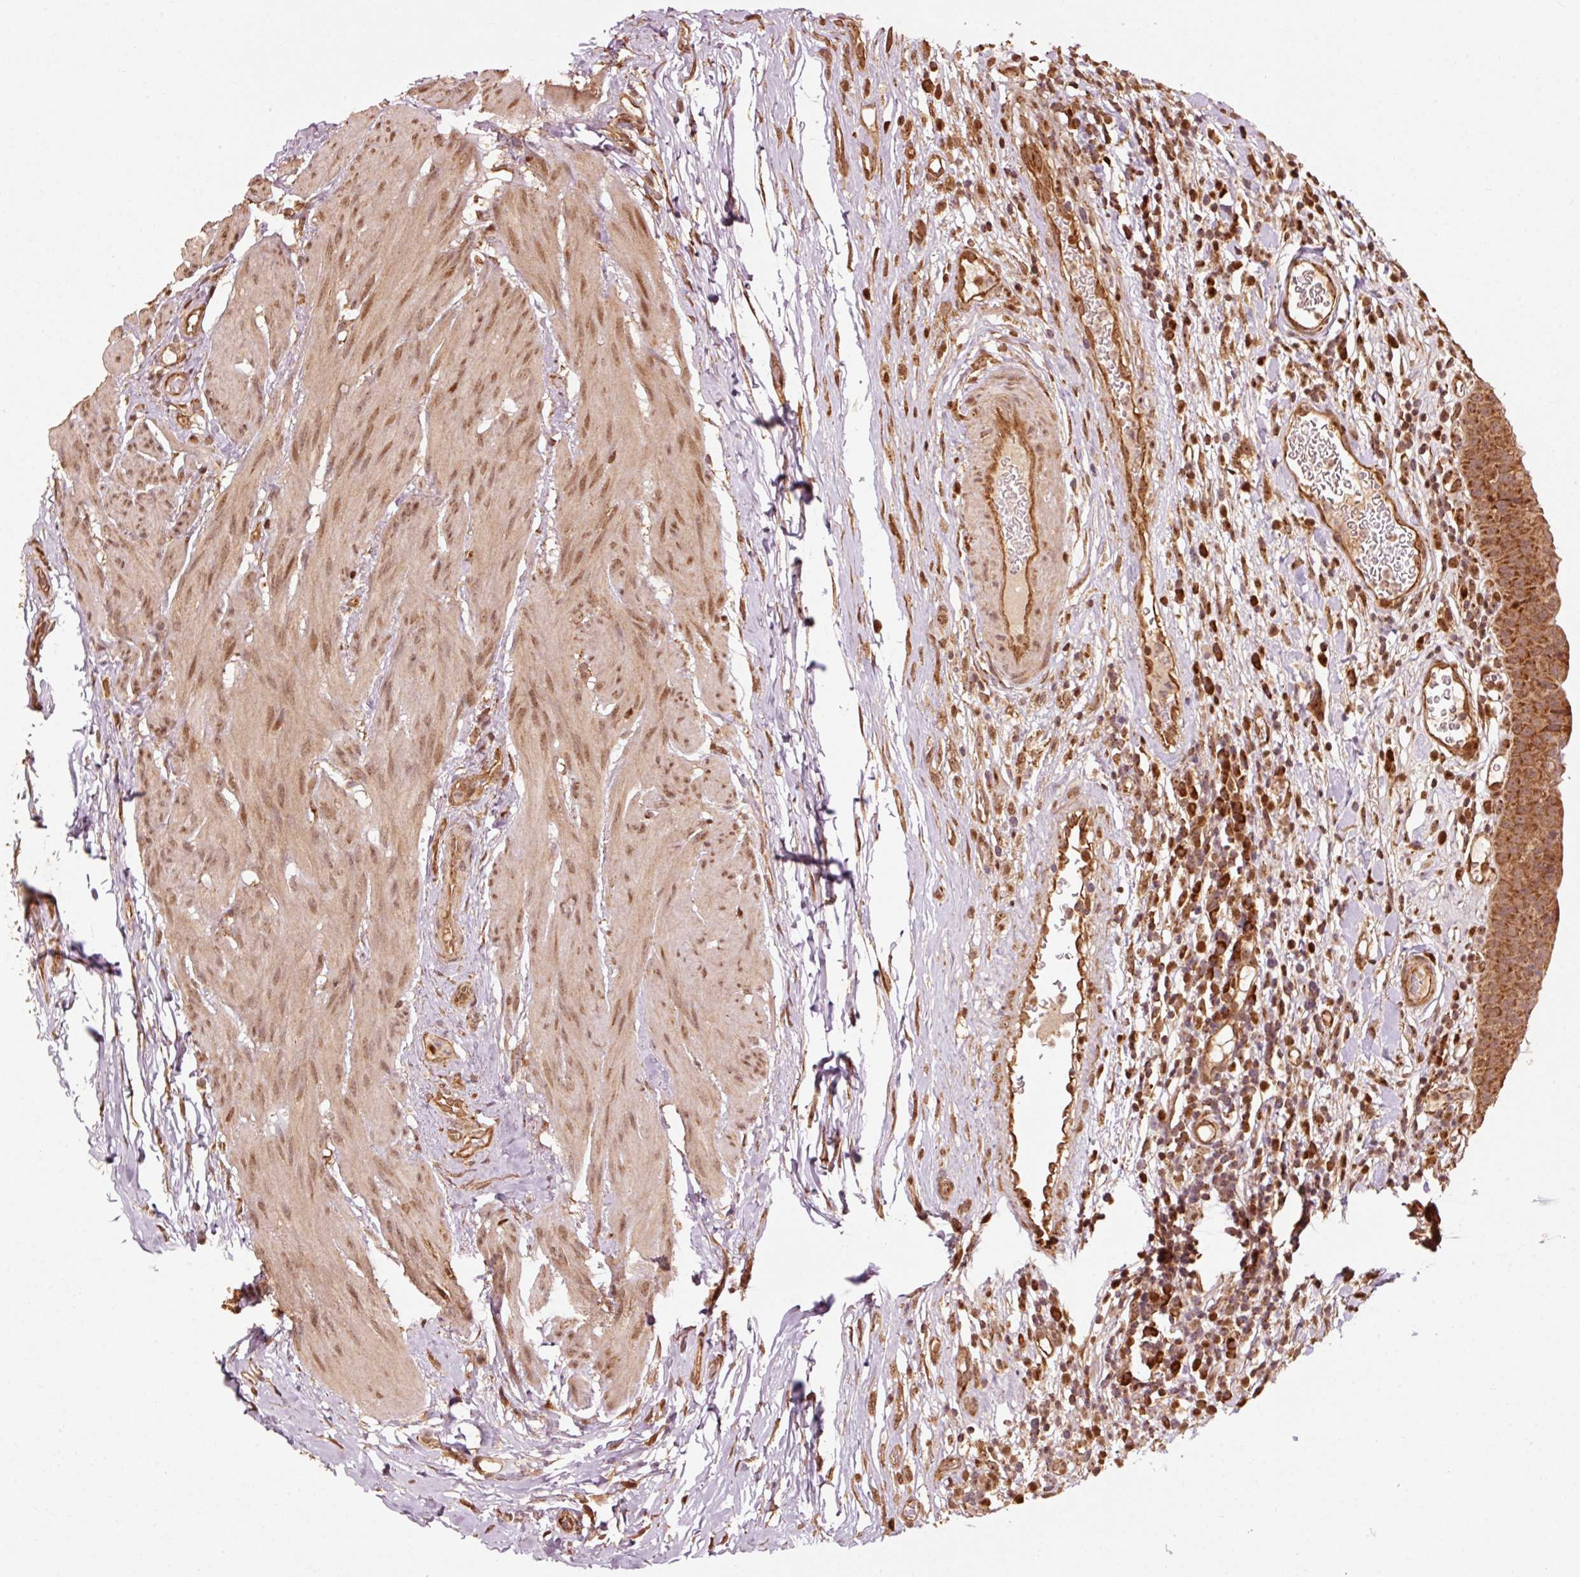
{"staining": {"intensity": "strong", "quantity": ">75%", "location": "cytoplasmic/membranous"}, "tissue": "urinary bladder", "cell_type": "Urothelial cells", "image_type": "normal", "snomed": [{"axis": "morphology", "description": "Normal tissue, NOS"}, {"axis": "morphology", "description": "Inflammation, NOS"}, {"axis": "topography", "description": "Urinary bladder"}], "caption": "Immunohistochemical staining of unremarkable urinary bladder shows strong cytoplasmic/membranous protein staining in about >75% of urothelial cells. The staining was performed using DAB (3,3'-diaminobenzidine), with brown indicating positive protein expression. Nuclei are stained blue with hematoxylin.", "gene": "MRPL16", "patient": {"sex": "male", "age": 57}}